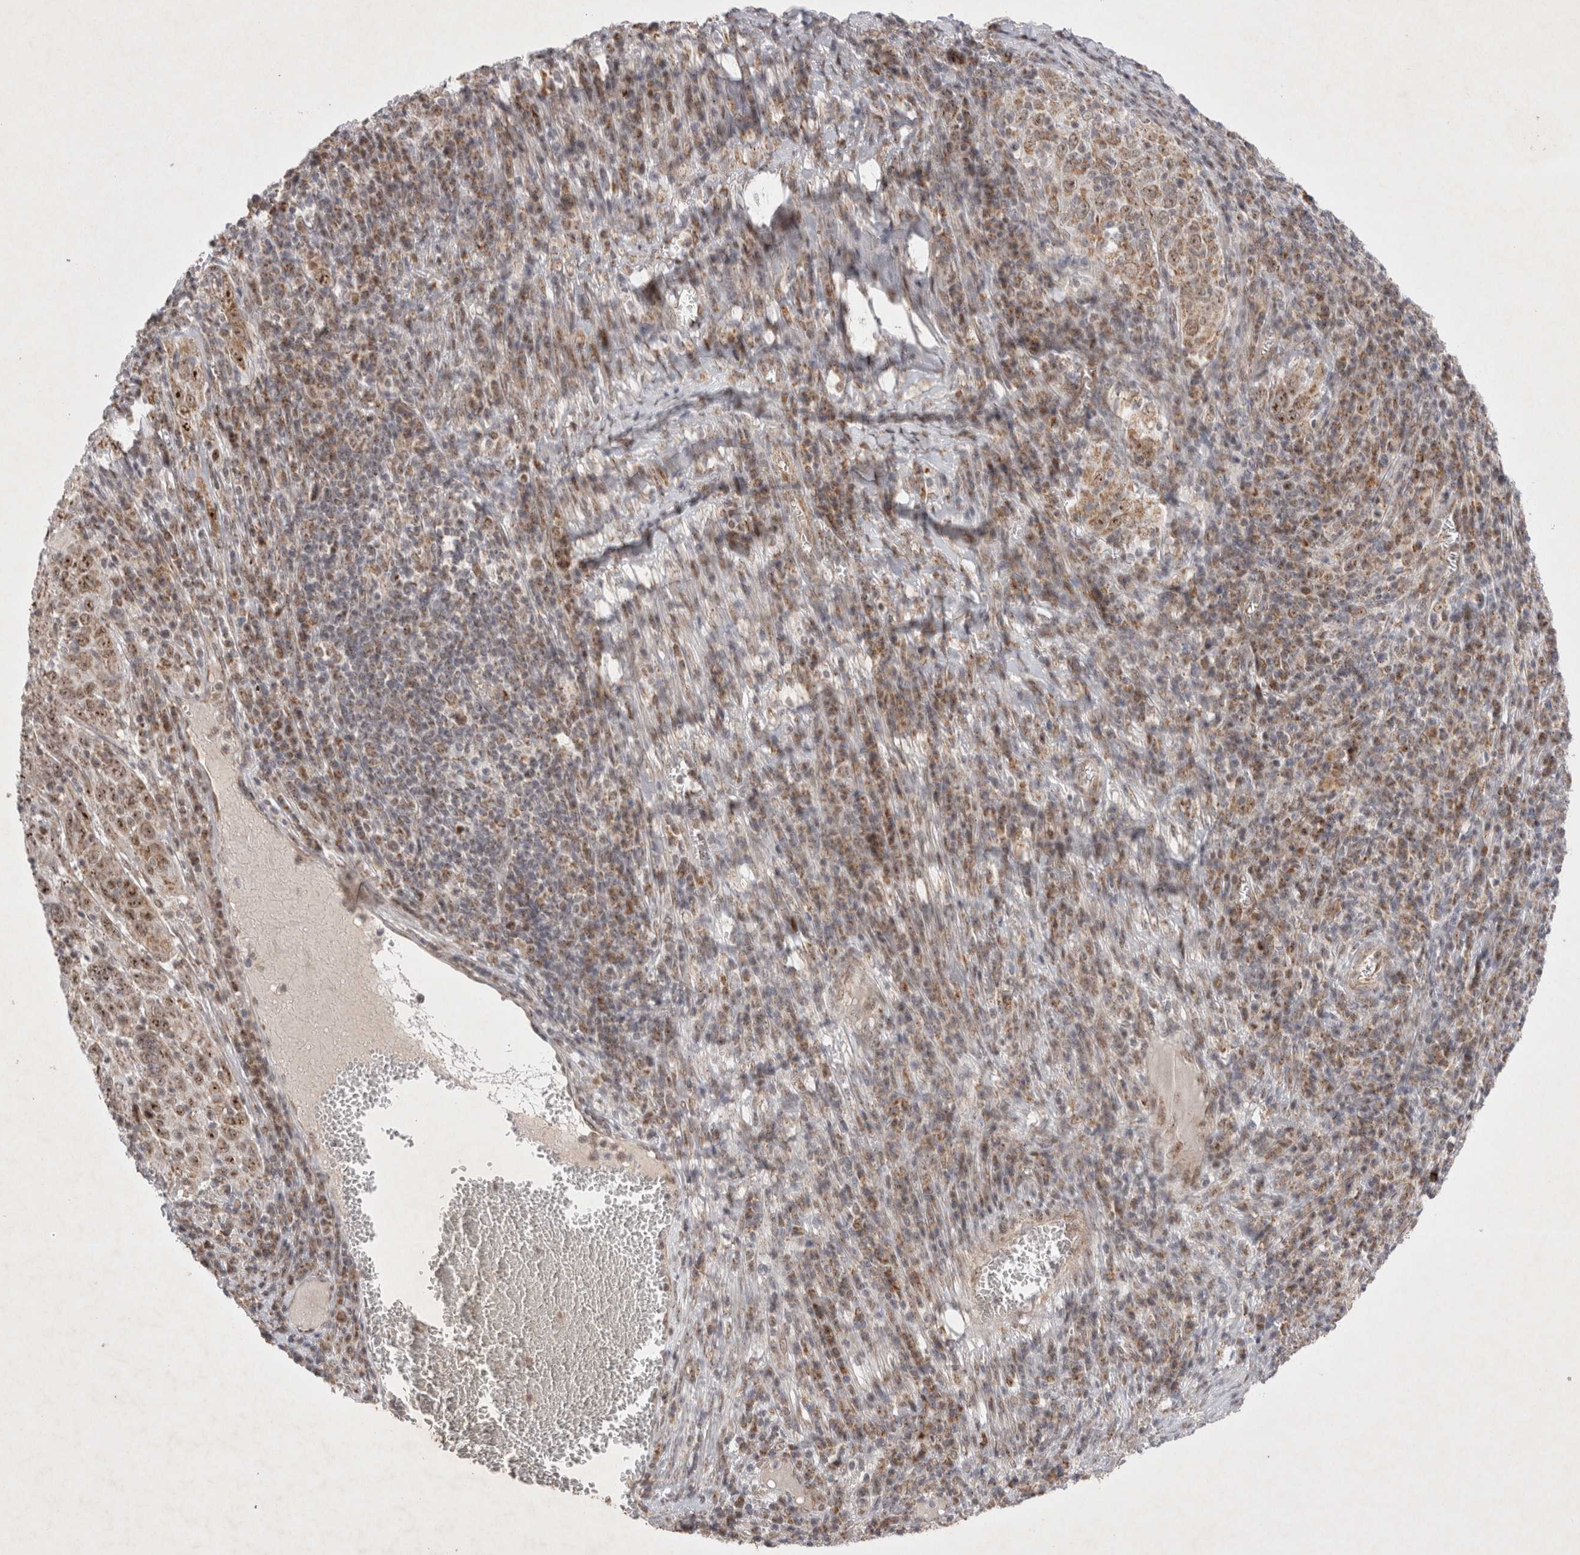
{"staining": {"intensity": "moderate", "quantity": ">75%", "location": "cytoplasmic/membranous,nuclear"}, "tissue": "cervical cancer", "cell_type": "Tumor cells", "image_type": "cancer", "snomed": [{"axis": "morphology", "description": "Squamous cell carcinoma, NOS"}, {"axis": "topography", "description": "Cervix"}], "caption": "Immunohistochemistry of squamous cell carcinoma (cervical) demonstrates medium levels of moderate cytoplasmic/membranous and nuclear expression in about >75% of tumor cells.", "gene": "MRPL37", "patient": {"sex": "female", "age": 46}}